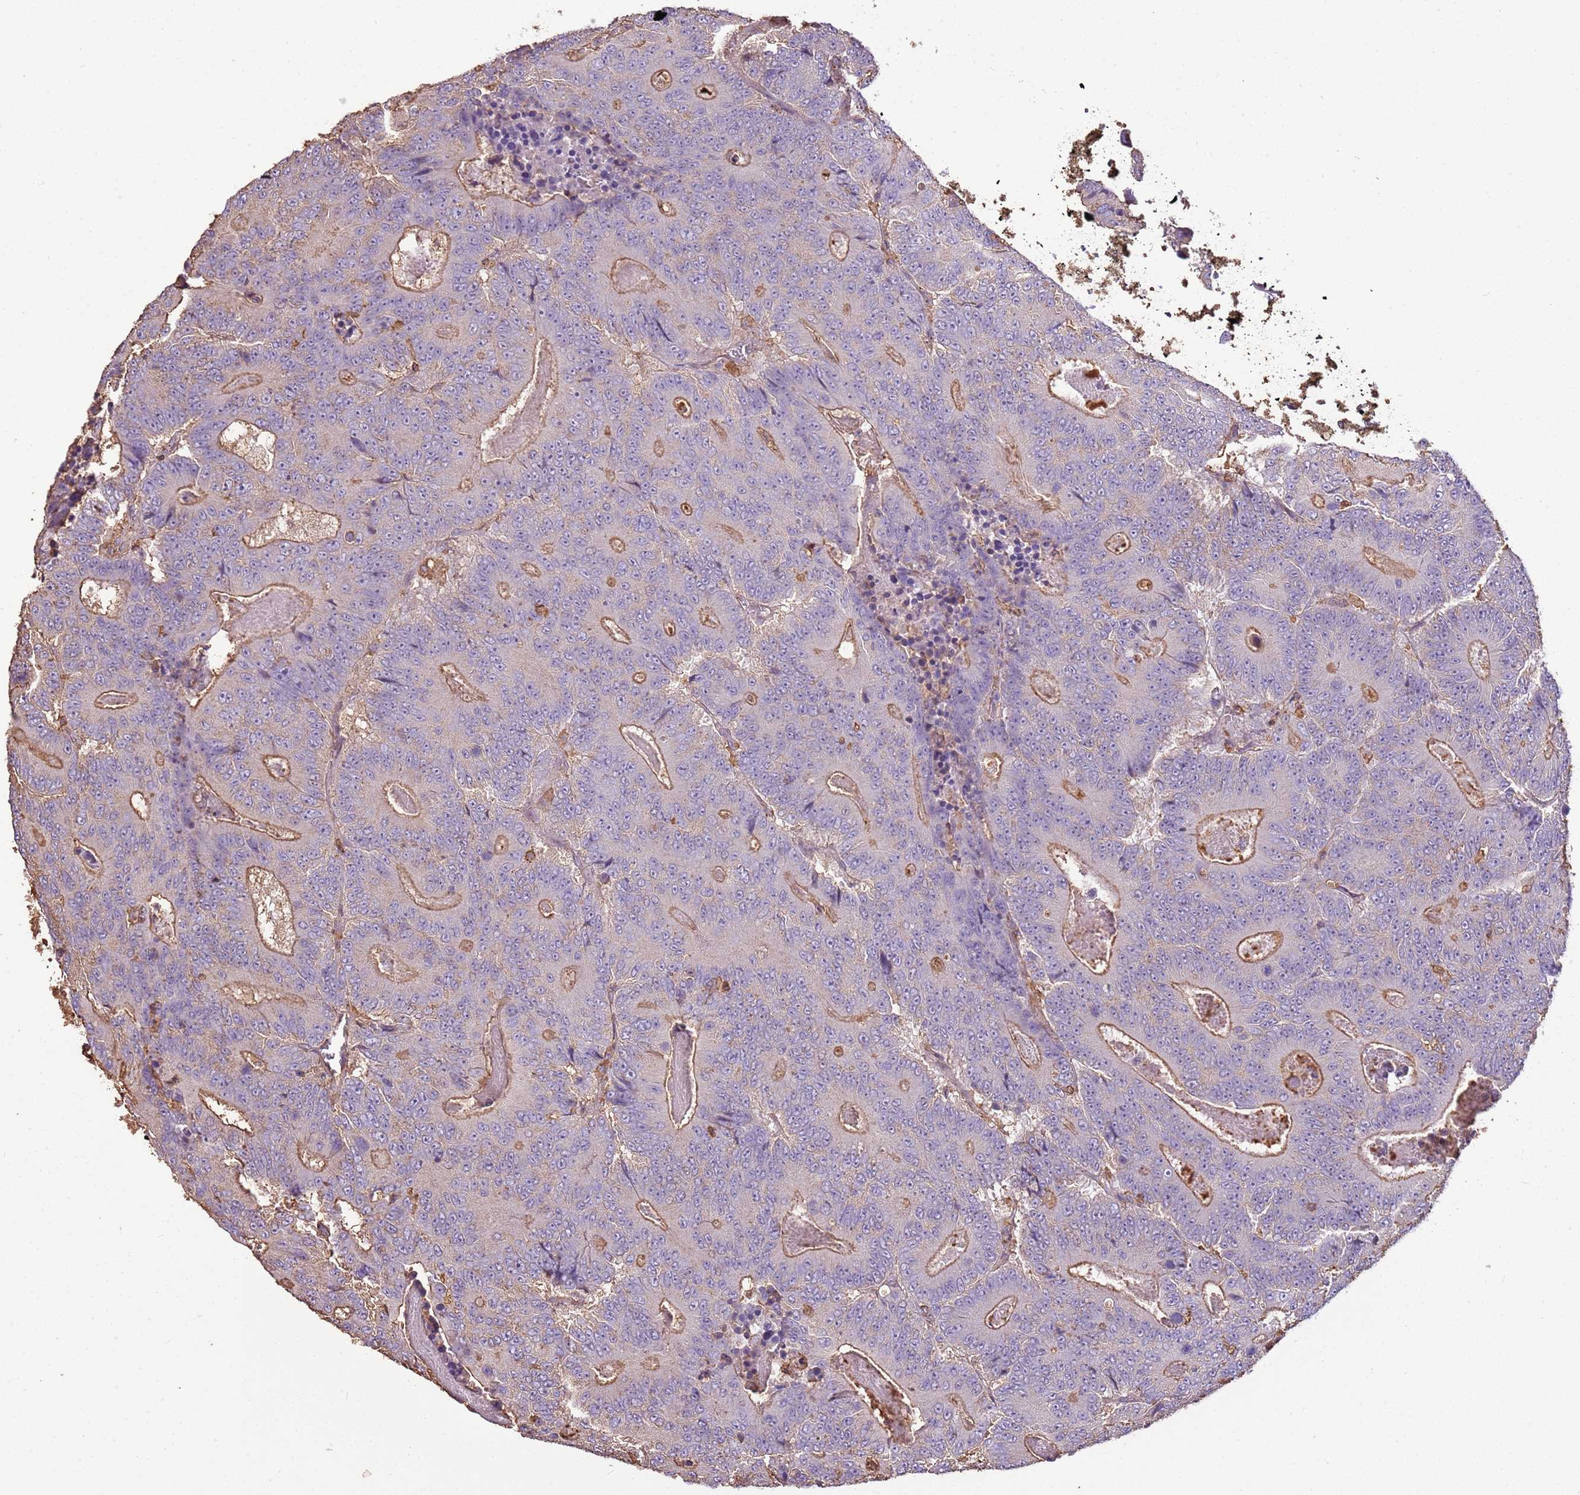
{"staining": {"intensity": "moderate", "quantity": "<25%", "location": "cytoplasmic/membranous"}, "tissue": "colorectal cancer", "cell_type": "Tumor cells", "image_type": "cancer", "snomed": [{"axis": "morphology", "description": "Adenocarcinoma, NOS"}, {"axis": "topography", "description": "Colon"}], "caption": "There is low levels of moderate cytoplasmic/membranous expression in tumor cells of colorectal adenocarcinoma, as demonstrated by immunohistochemical staining (brown color).", "gene": "ARL10", "patient": {"sex": "male", "age": 83}}